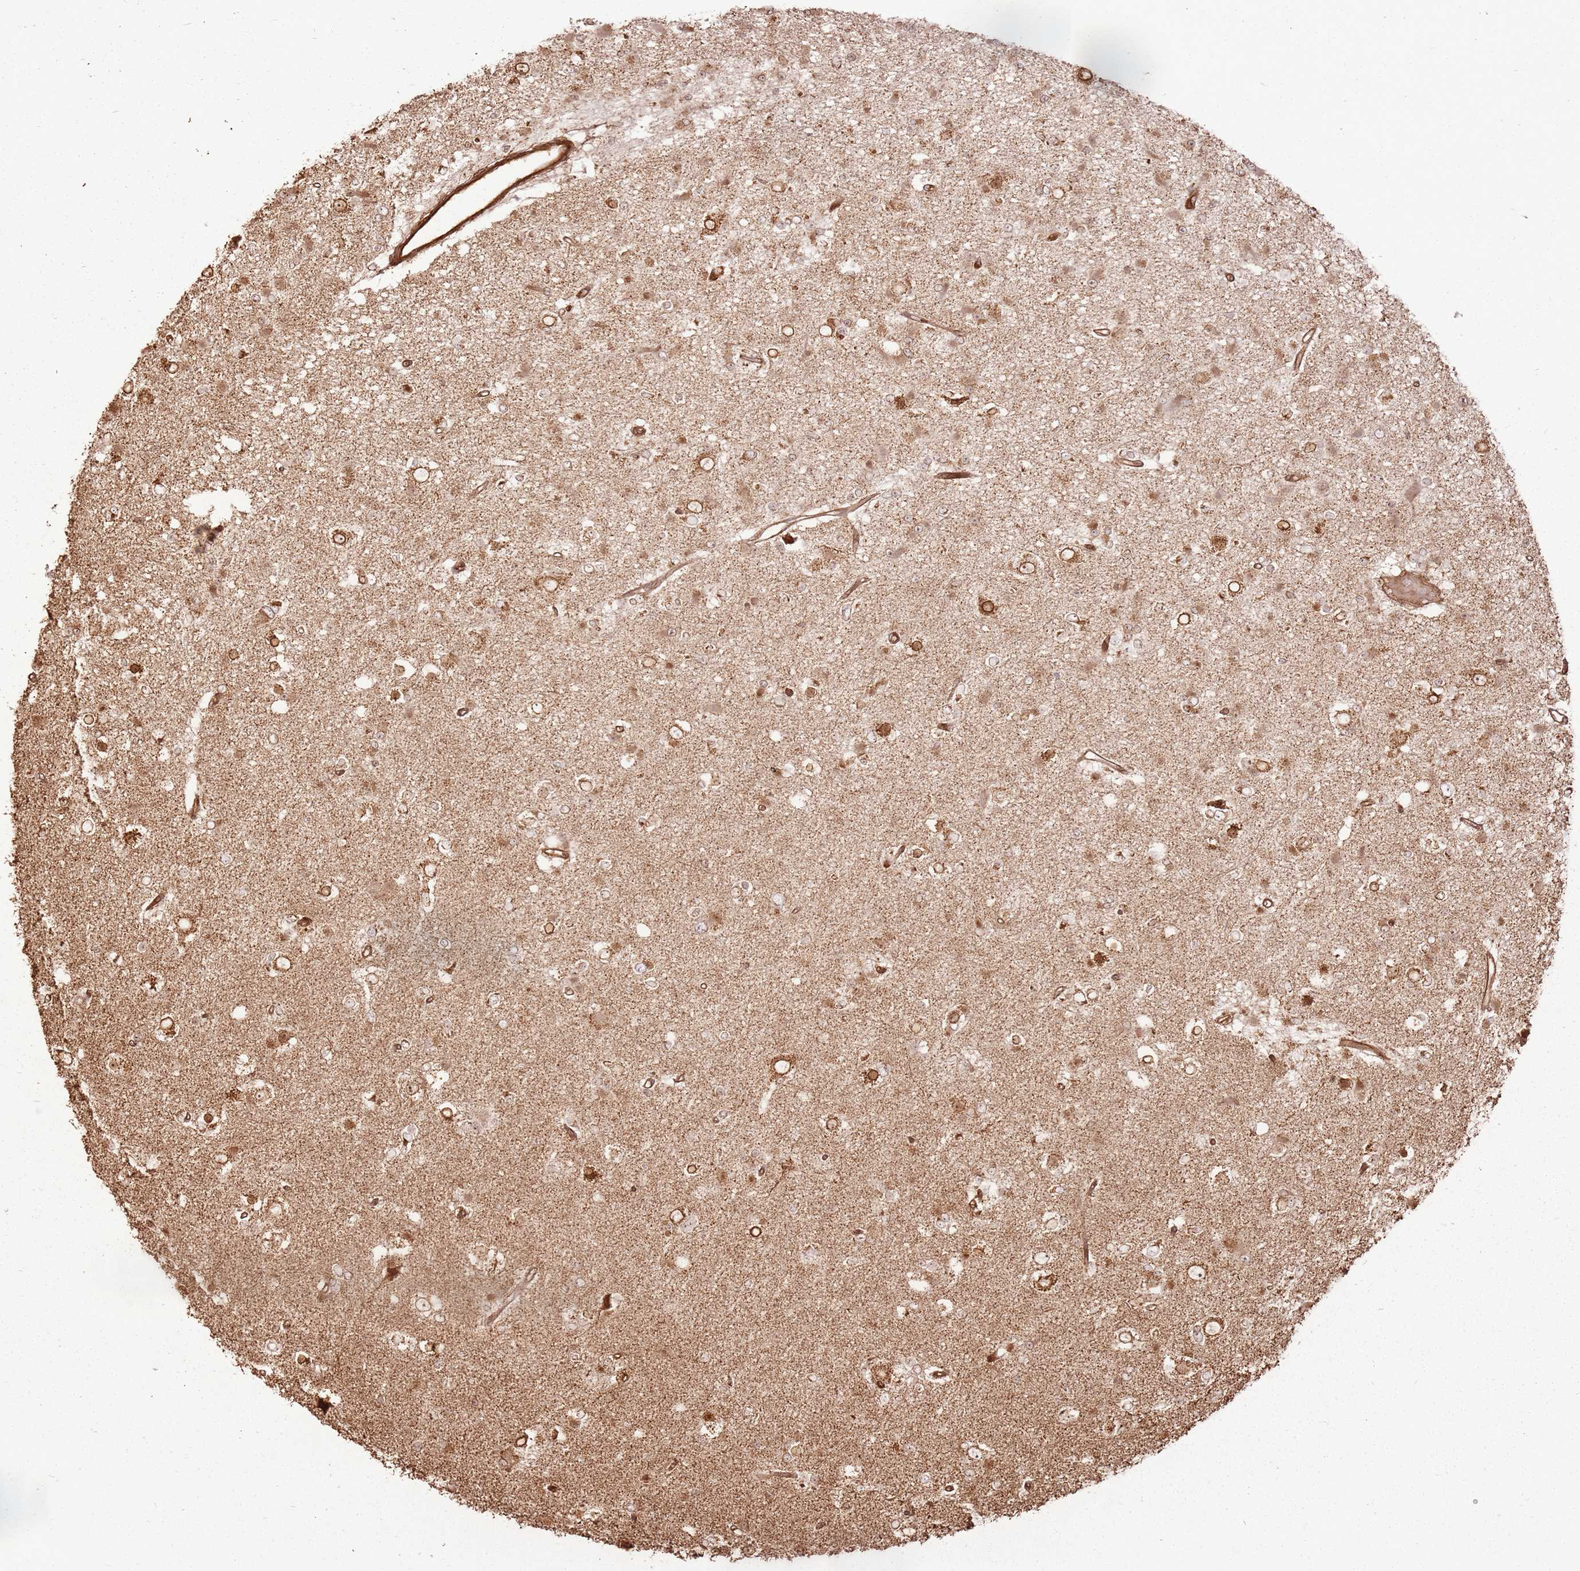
{"staining": {"intensity": "weak", "quantity": "25%-75%", "location": "cytoplasmic/membranous"}, "tissue": "glioma", "cell_type": "Tumor cells", "image_type": "cancer", "snomed": [{"axis": "morphology", "description": "Glioma, malignant, Low grade"}, {"axis": "topography", "description": "Brain"}], "caption": "Malignant glioma (low-grade) stained with a protein marker shows weak staining in tumor cells.", "gene": "MRPS6", "patient": {"sex": "female", "age": 22}}